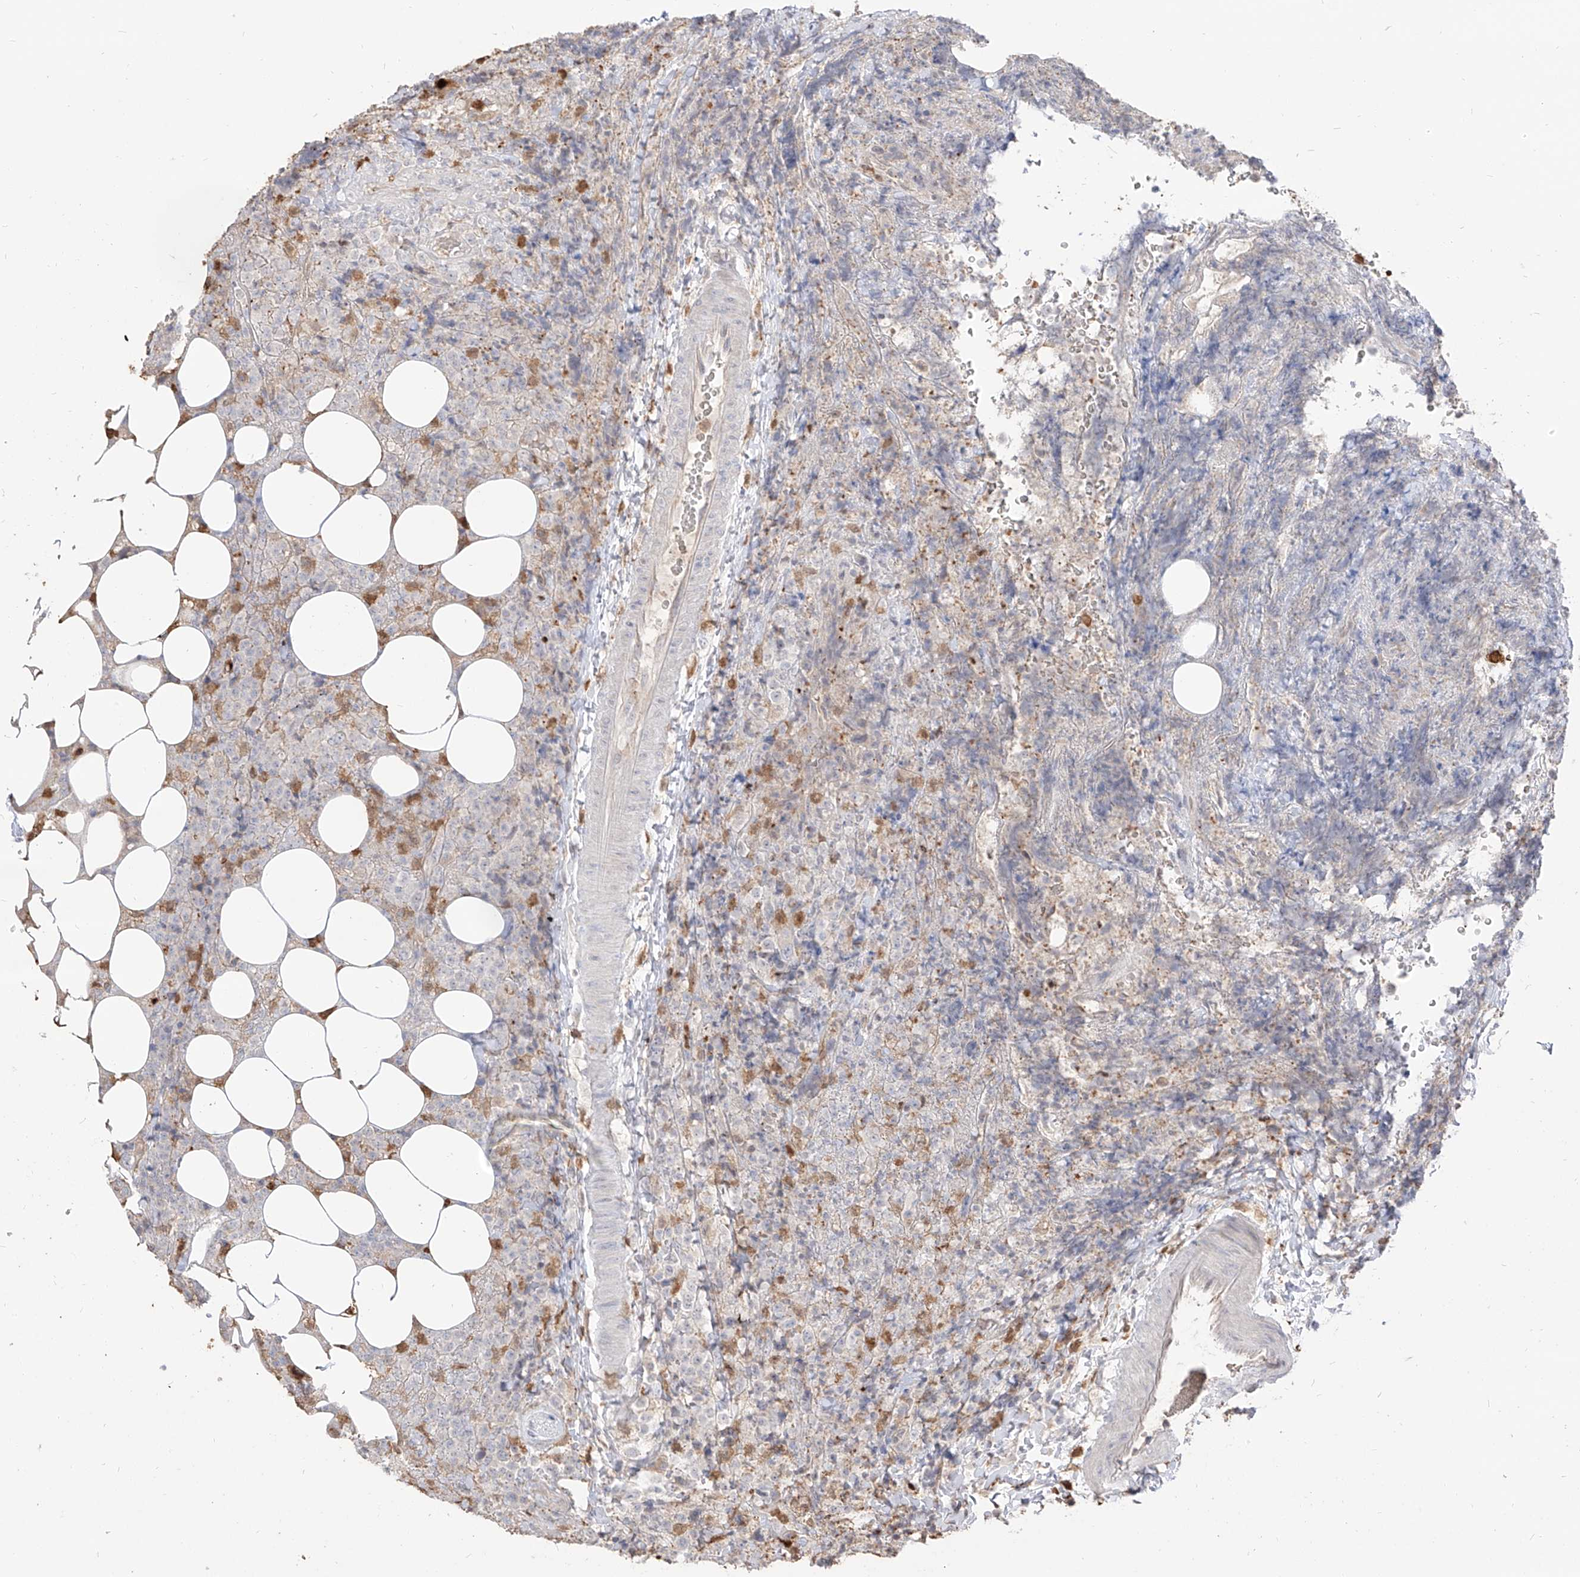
{"staining": {"intensity": "negative", "quantity": "none", "location": "none"}, "tissue": "lymphoma", "cell_type": "Tumor cells", "image_type": "cancer", "snomed": [{"axis": "morphology", "description": "Malignant lymphoma, non-Hodgkin's type, High grade"}, {"axis": "topography", "description": "Lymph node"}], "caption": "IHC of human lymphoma demonstrates no expression in tumor cells.", "gene": "ZNF227", "patient": {"sex": "male", "age": 13}}